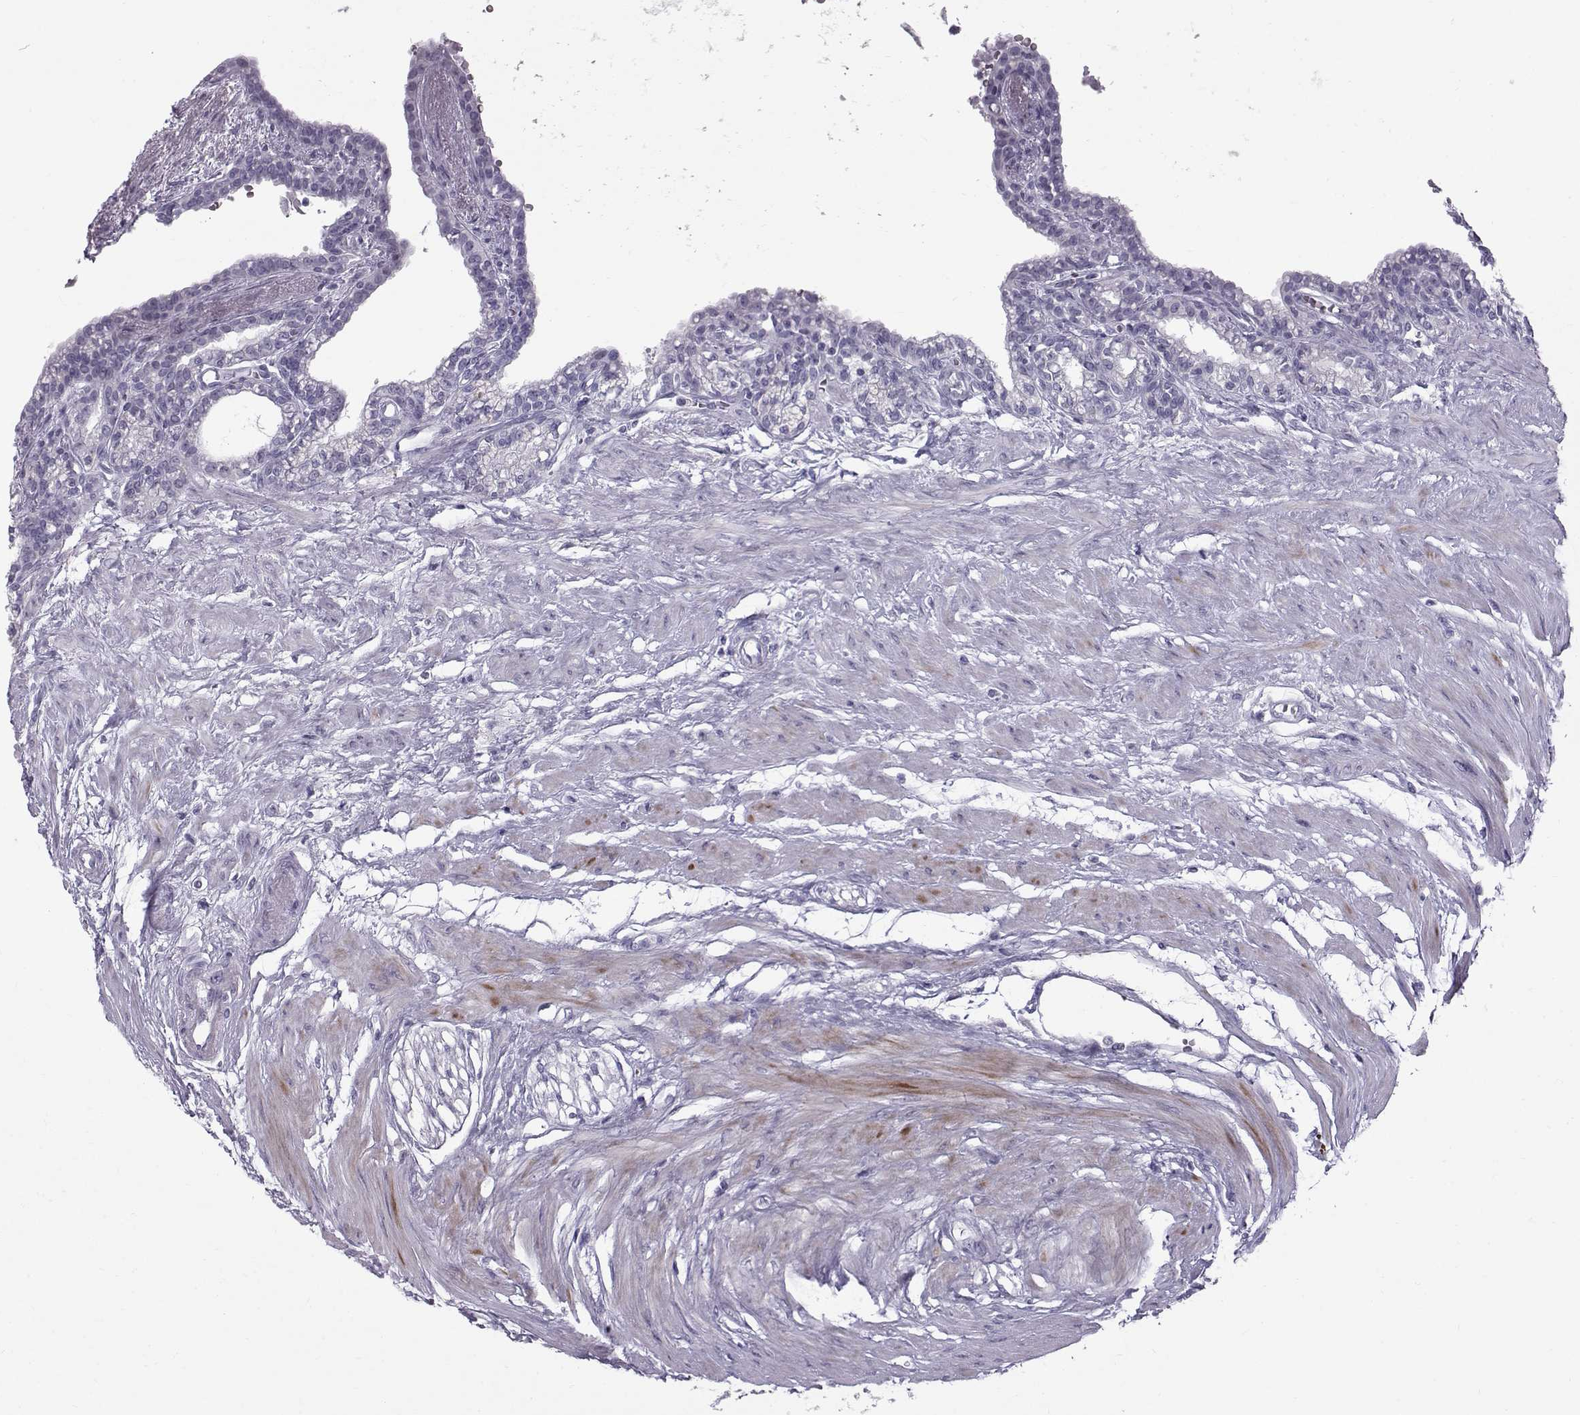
{"staining": {"intensity": "negative", "quantity": "none", "location": "none"}, "tissue": "seminal vesicle", "cell_type": "Glandular cells", "image_type": "normal", "snomed": [{"axis": "morphology", "description": "Normal tissue, NOS"}, {"axis": "morphology", "description": "Urothelial carcinoma, NOS"}, {"axis": "topography", "description": "Urinary bladder"}, {"axis": "topography", "description": "Seminal veicle"}], "caption": "Immunohistochemistry (IHC) photomicrograph of normal seminal vesicle: seminal vesicle stained with DAB (3,3'-diaminobenzidine) demonstrates no significant protein staining in glandular cells.", "gene": "DMRT3", "patient": {"sex": "male", "age": 76}}